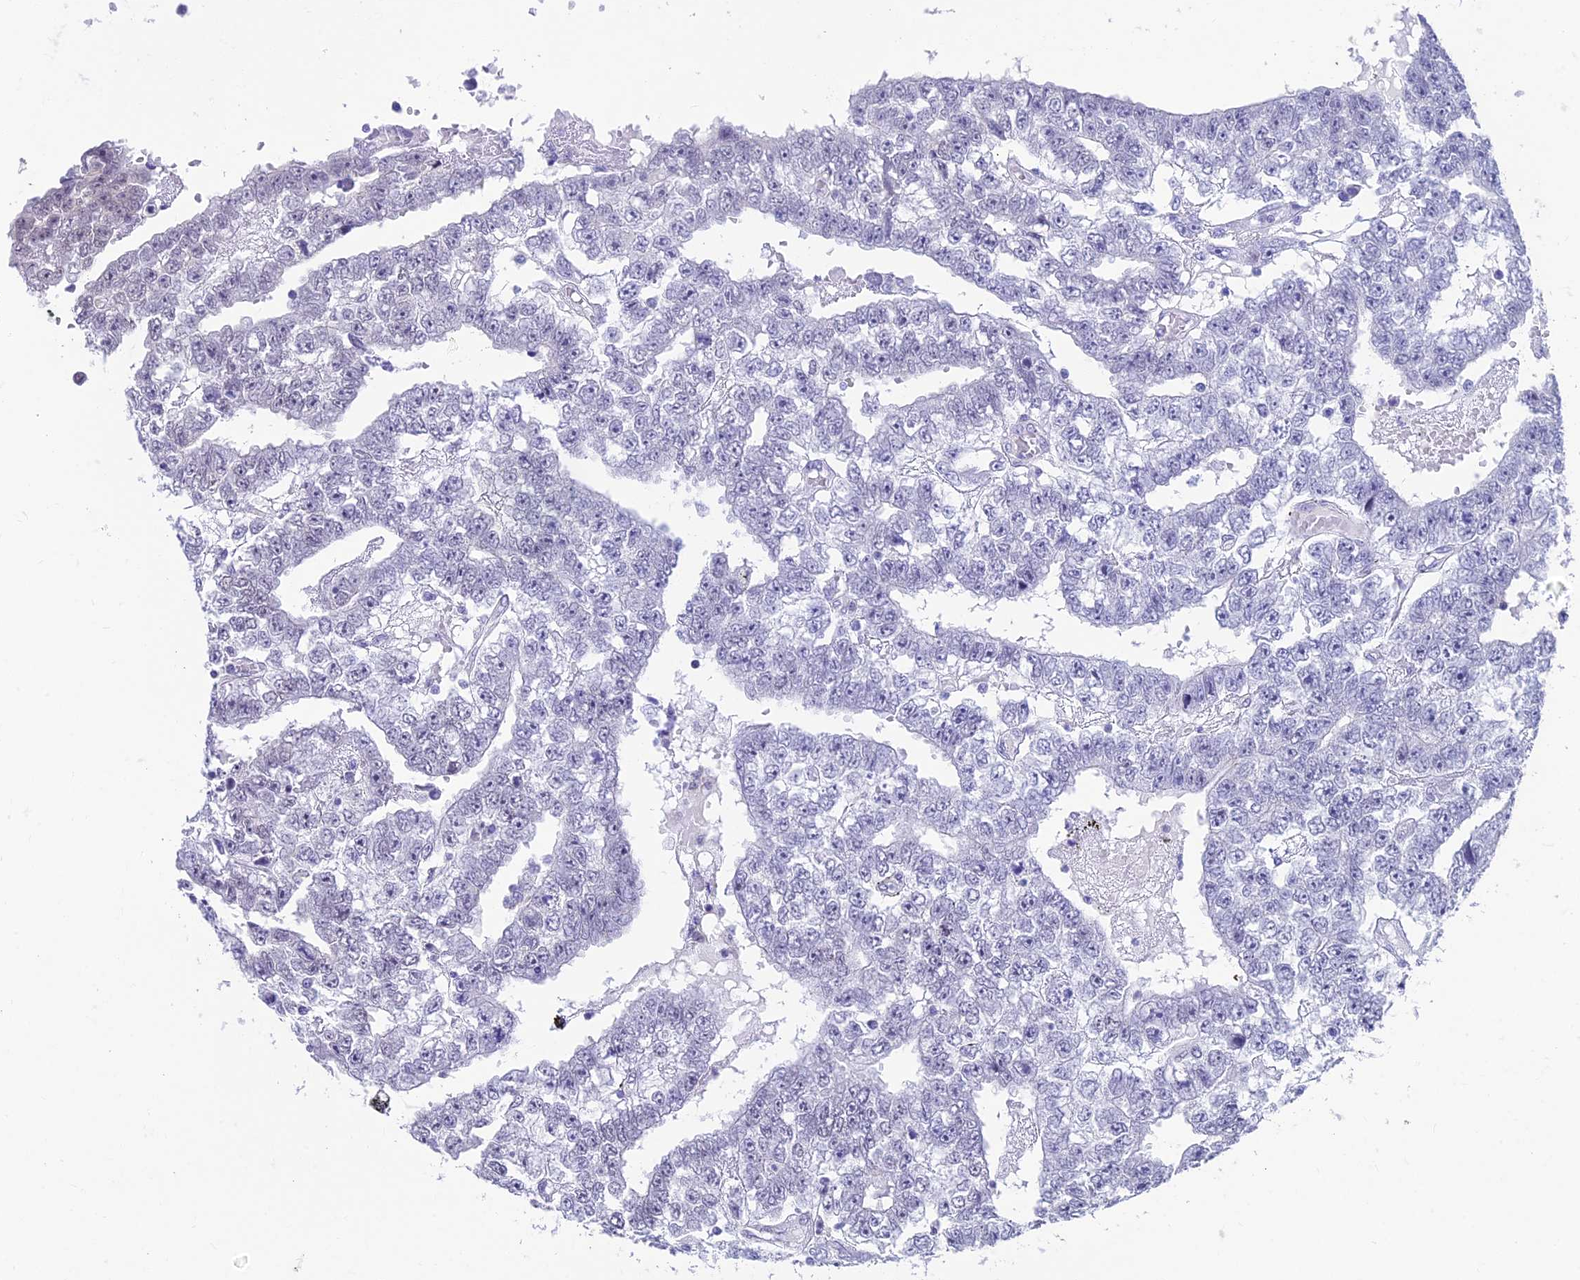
{"staining": {"intensity": "weak", "quantity": "<25%", "location": "nuclear"}, "tissue": "testis cancer", "cell_type": "Tumor cells", "image_type": "cancer", "snomed": [{"axis": "morphology", "description": "Carcinoma, Embryonal, NOS"}, {"axis": "topography", "description": "Testis"}], "caption": "High power microscopy photomicrograph of an IHC micrograph of testis cancer, revealing no significant staining in tumor cells. Brightfield microscopy of IHC stained with DAB (brown) and hematoxylin (blue), captured at high magnification.", "gene": "KIAA1191", "patient": {"sex": "male", "age": 25}}